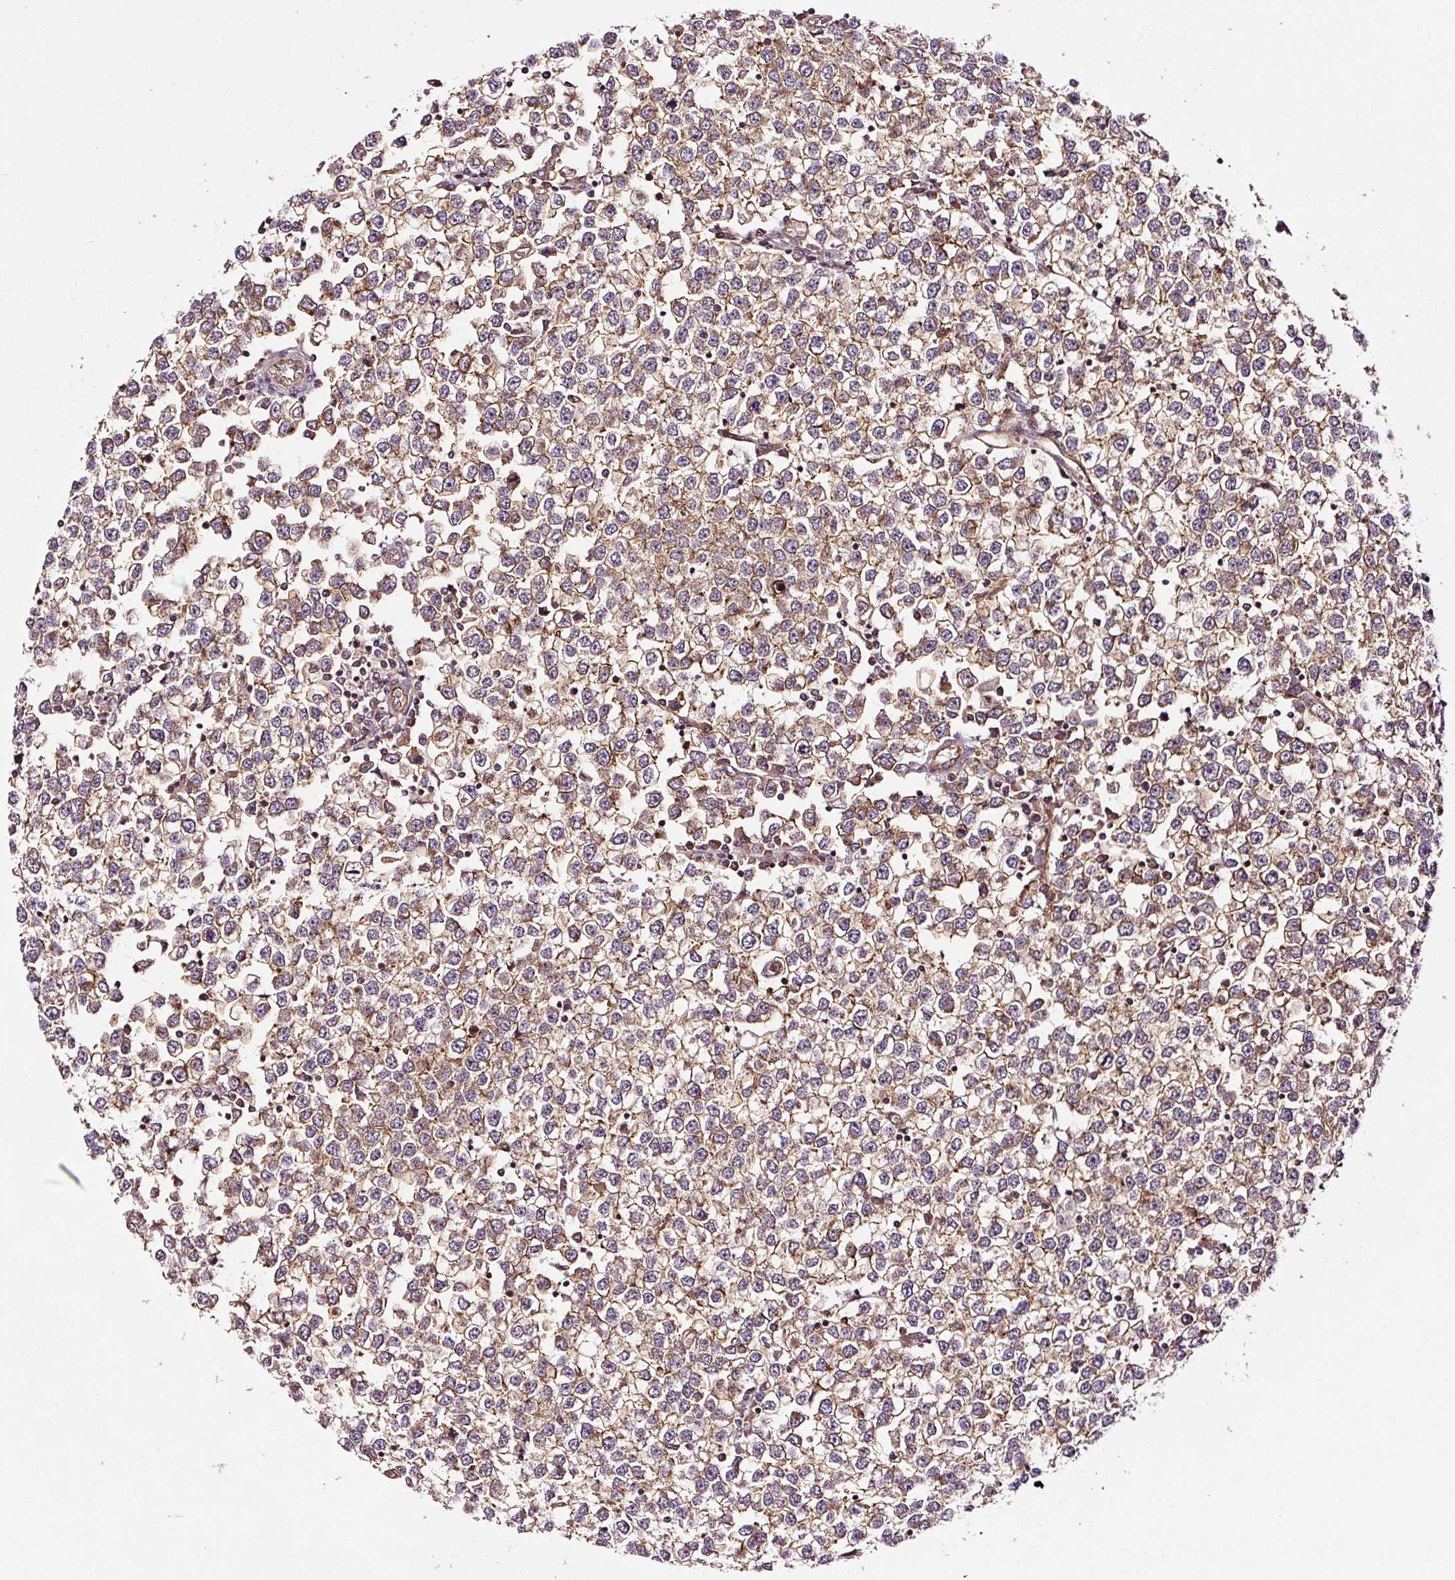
{"staining": {"intensity": "moderate", "quantity": ">75%", "location": "cytoplasmic/membranous"}, "tissue": "testis cancer", "cell_type": "Tumor cells", "image_type": "cancer", "snomed": [{"axis": "morphology", "description": "Seminoma, NOS"}, {"axis": "topography", "description": "Testis"}], "caption": "An image showing moderate cytoplasmic/membranous staining in approximately >75% of tumor cells in seminoma (testis), as visualized by brown immunohistochemical staining.", "gene": "METAP1", "patient": {"sex": "male", "age": 65}}